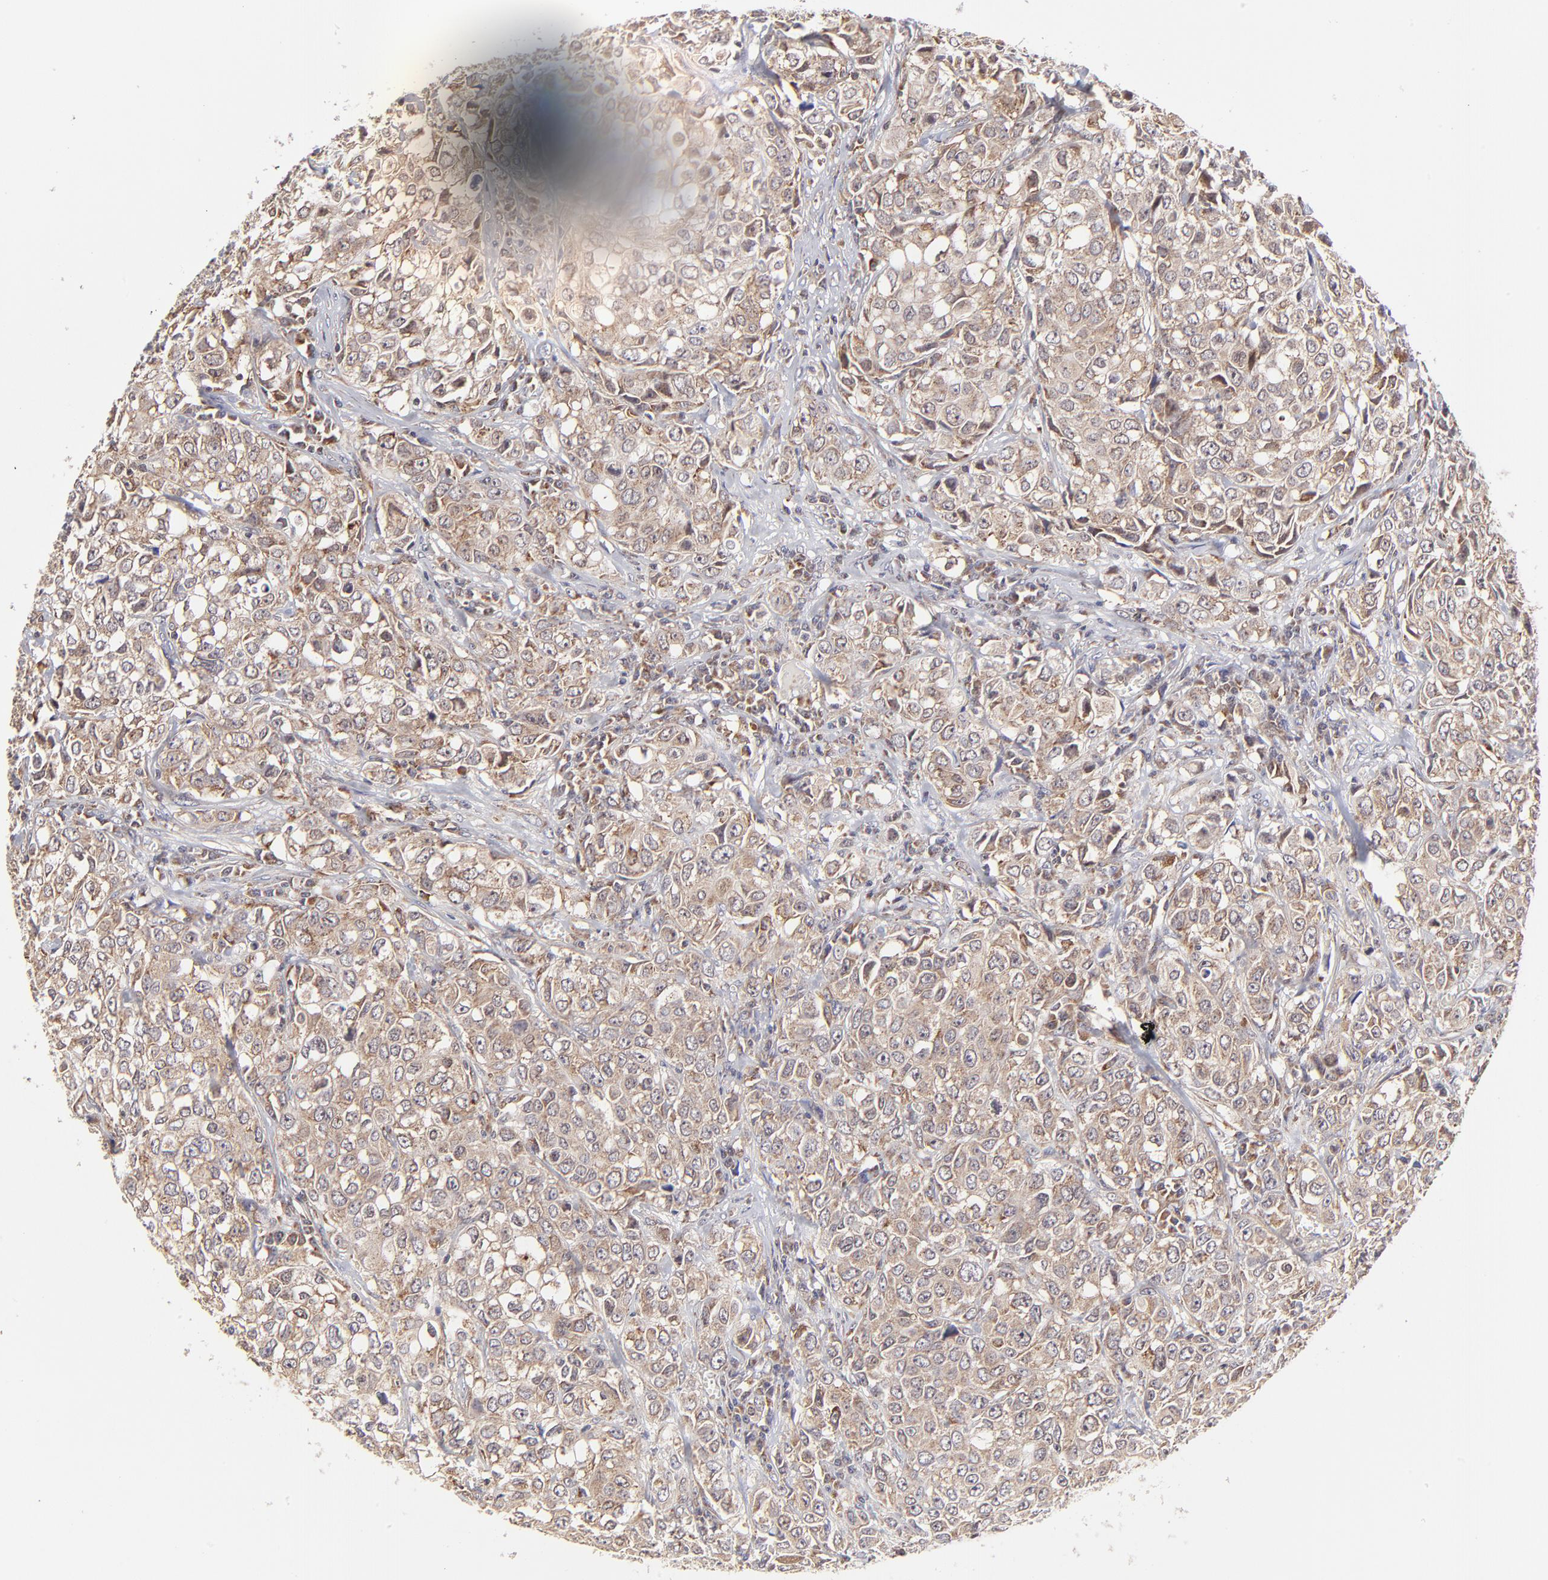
{"staining": {"intensity": "weak", "quantity": ">75%", "location": "cytoplasmic/membranous"}, "tissue": "urothelial cancer", "cell_type": "Tumor cells", "image_type": "cancer", "snomed": [{"axis": "morphology", "description": "Urothelial carcinoma, High grade"}, {"axis": "topography", "description": "Urinary bladder"}], "caption": "Immunohistochemistry (IHC) of urothelial cancer displays low levels of weak cytoplasmic/membranous expression in approximately >75% of tumor cells. The protein is stained brown, and the nuclei are stained in blue (DAB IHC with brightfield microscopy, high magnification).", "gene": "MAP2K7", "patient": {"sex": "female", "age": 75}}